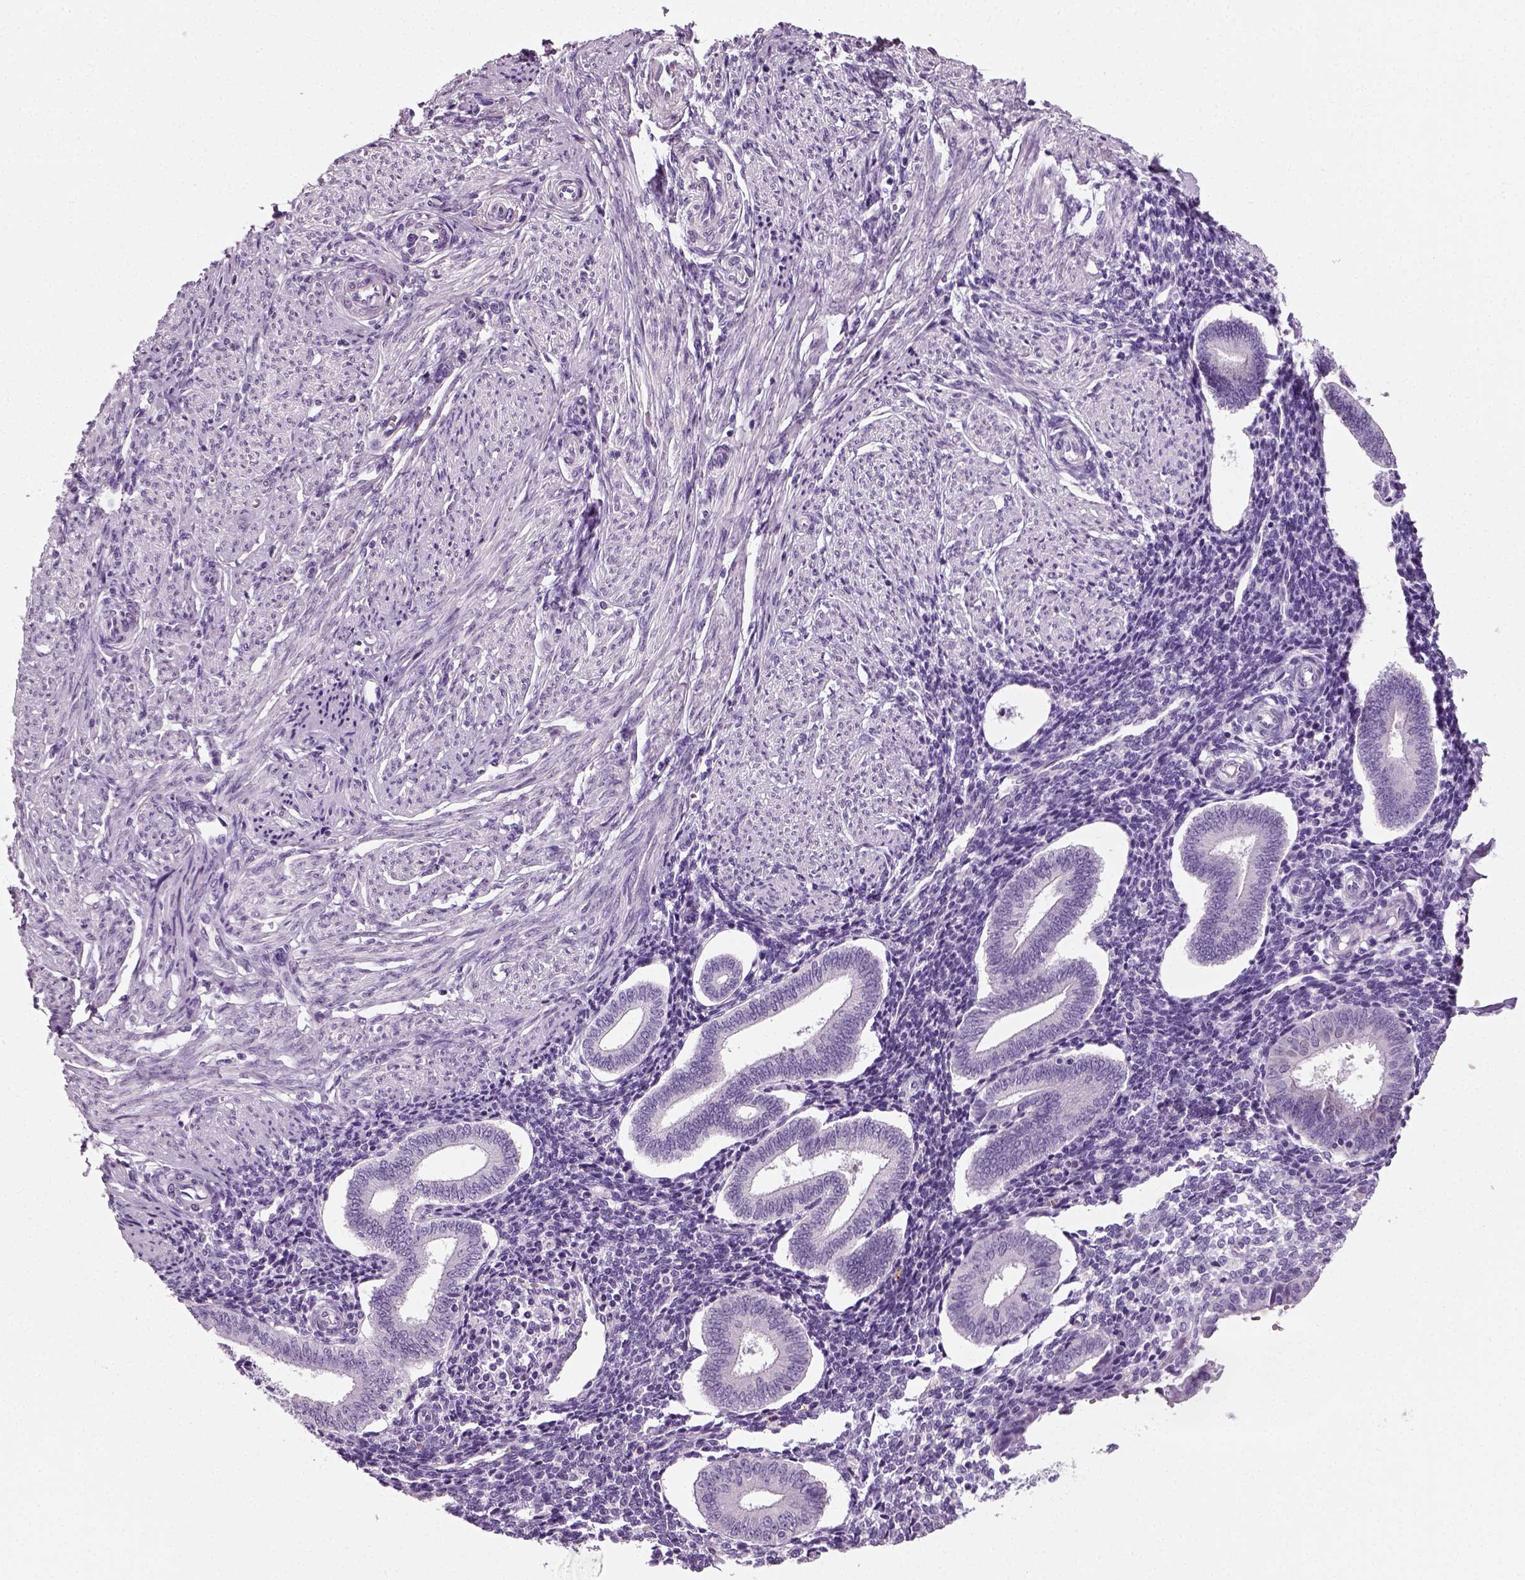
{"staining": {"intensity": "negative", "quantity": "none", "location": "none"}, "tissue": "endometrium", "cell_type": "Cells in endometrial stroma", "image_type": "normal", "snomed": [{"axis": "morphology", "description": "Normal tissue, NOS"}, {"axis": "topography", "description": "Endometrium"}], "caption": "This photomicrograph is of unremarkable endometrium stained with immunohistochemistry to label a protein in brown with the nuclei are counter-stained blue. There is no positivity in cells in endometrial stroma. Nuclei are stained in blue.", "gene": "SPATA31E1", "patient": {"sex": "female", "age": 40}}